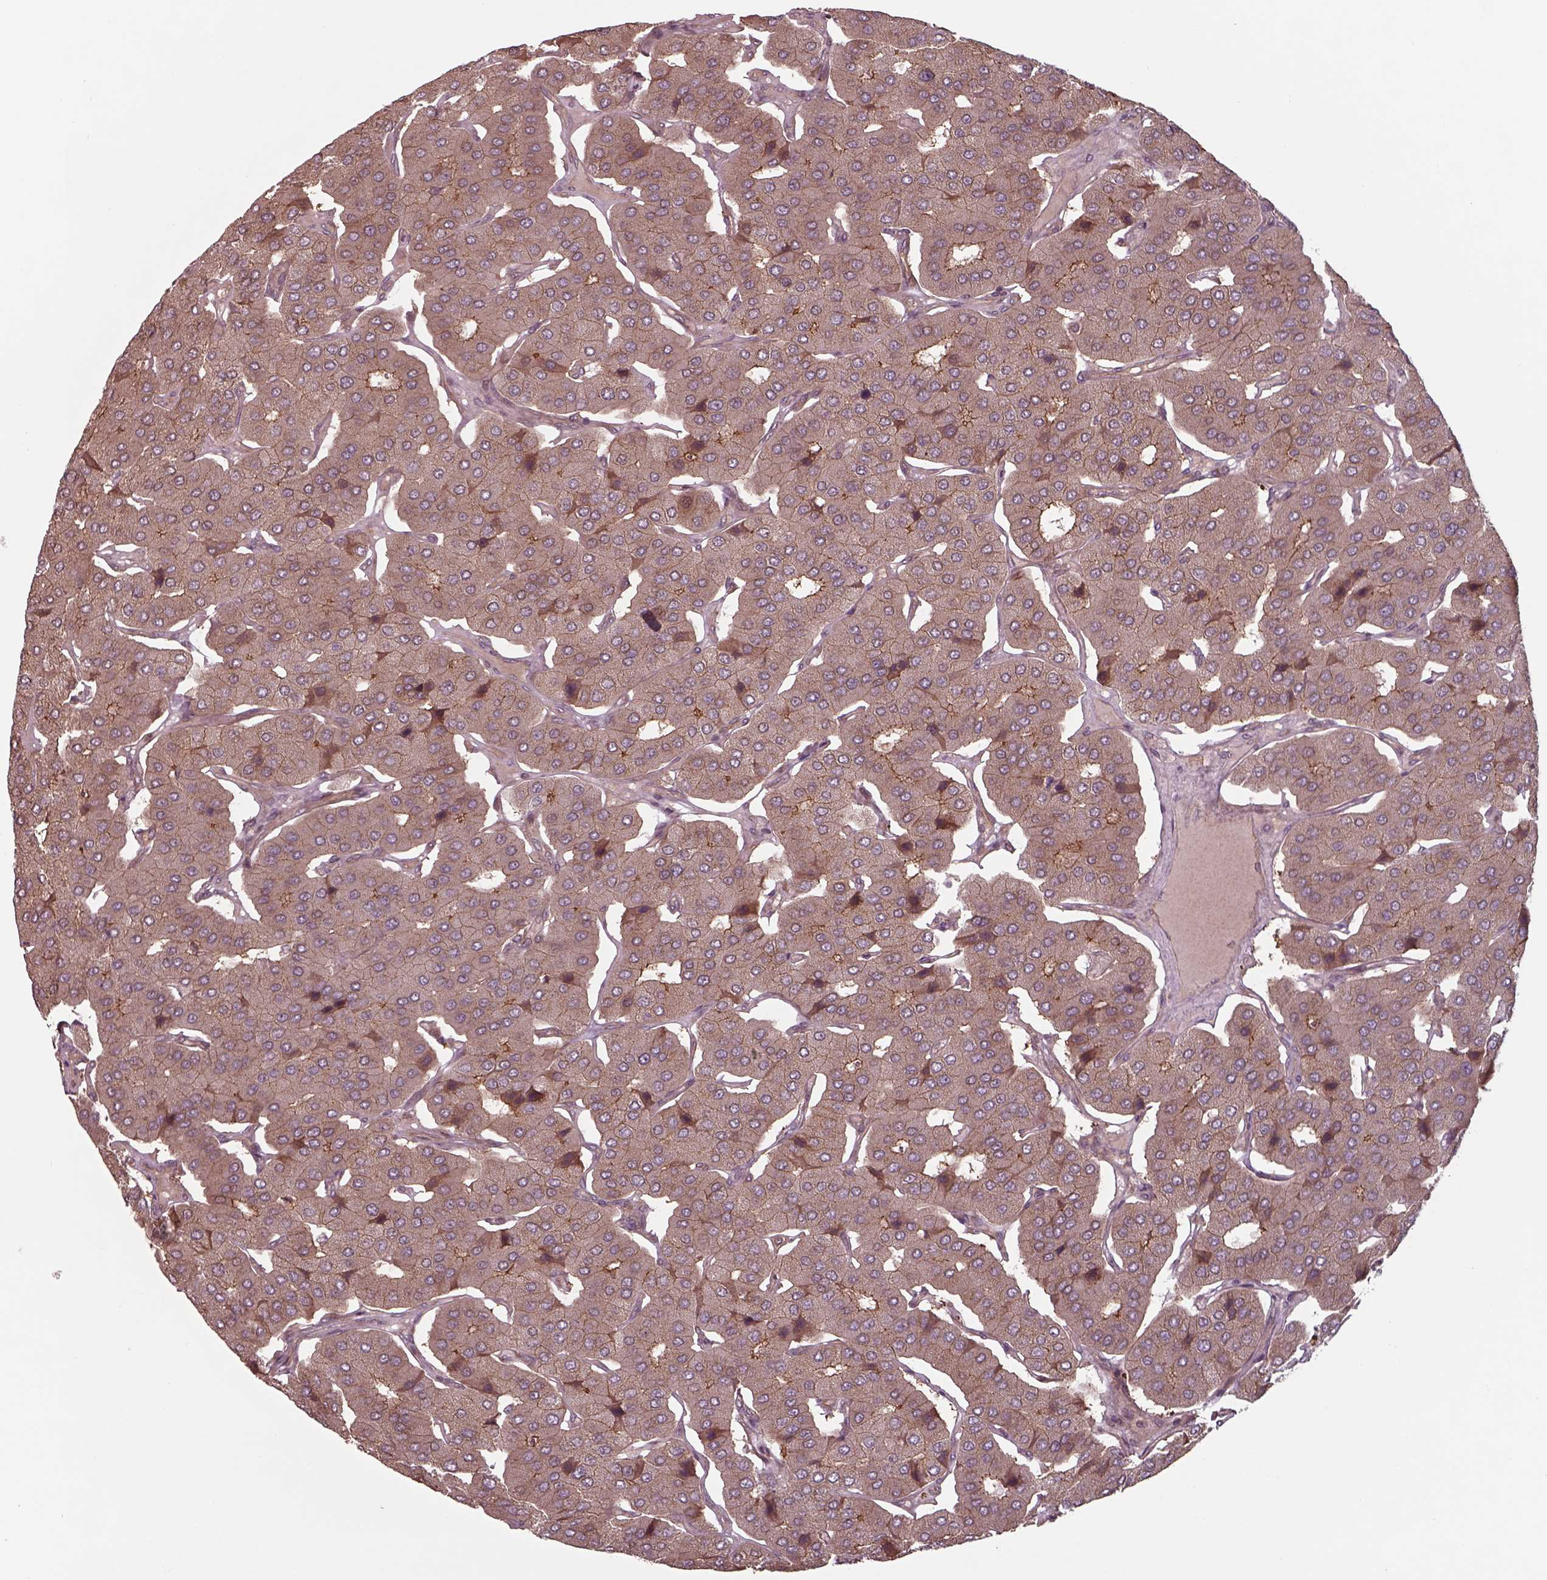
{"staining": {"intensity": "weak", "quantity": ">75%", "location": "cytoplasmic/membranous"}, "tissue": "parathyroid gland", "cell_type": "Glandular cells", "image_type": "normal", "snomed": [{"axis": "morphology", "description": "Normal tissue, NOS"}, {"axis": "morphology", "description": "Adenoma, NOS"}, {"axis": "topography", "description": "Parathyroid gland"}], "caption": "Immunohistochemical staining of unremarkable parathyroid gland demonstrates low levels of weak cytoplasmic/membranous expression in about >75% of glandular cells.", "gene": "CHMP3", "patient": {"sex": "female", "age": 86}}